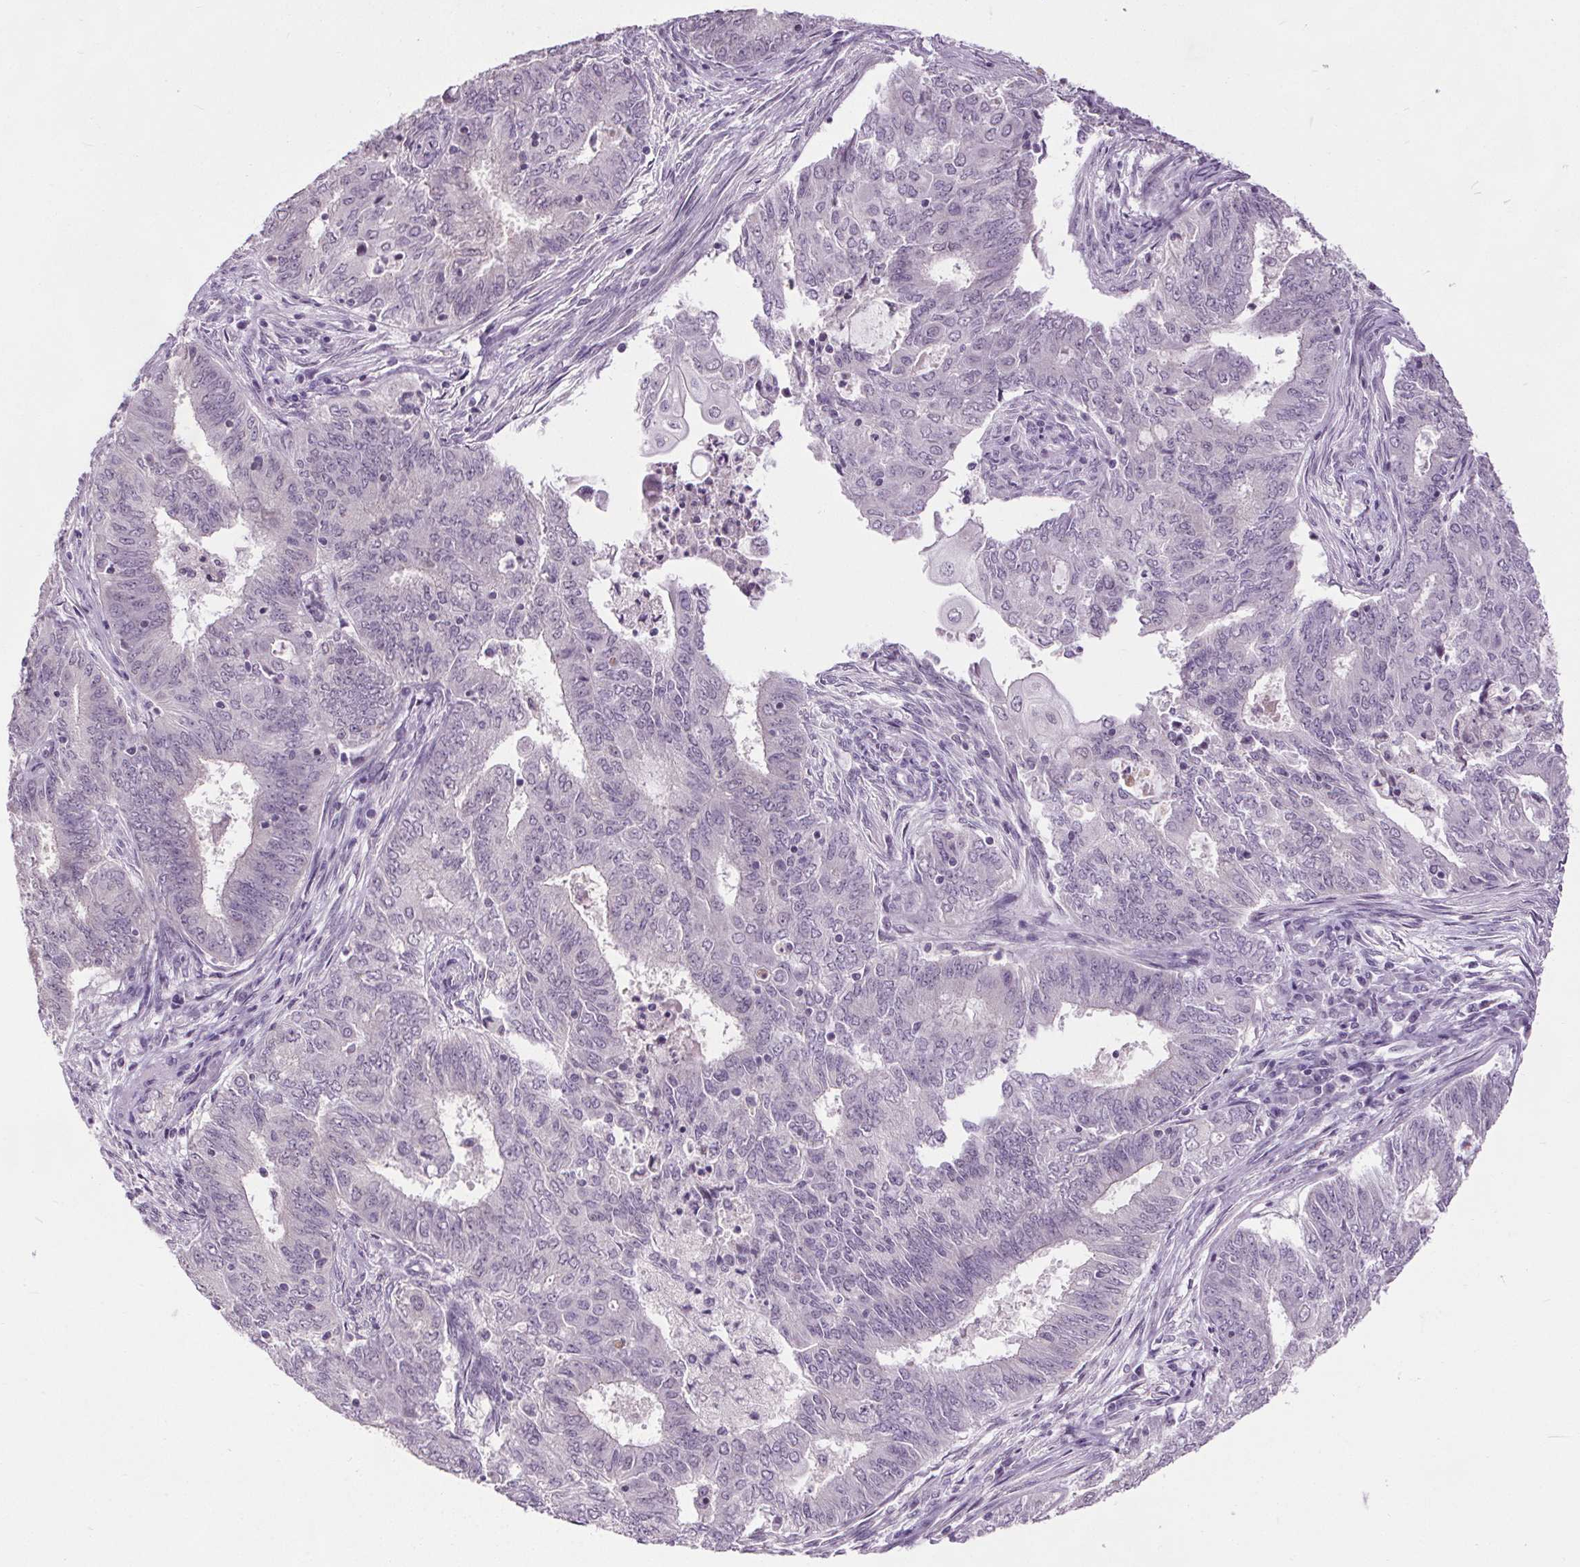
{"staining": {"intensity": "negative", "quantity": "none", "location": "none"}, "tissue": "endometrial cancer", "cell_type": "Tumor cells", "image_type": "cancer", "snomed": [{"axis": "morphology", "description": "Adenocarcinoma, NOS"}, {"axis": "topography", "description": "Endometrium"}], "caption": "This is a micrograph of immunohistochemistry (IHC) staining of adenocarcinoma (endometrial), which shows no expression in tumor cells.", "gene": "SLC2A9", "patient": {"sex": "female", "age": 62}}